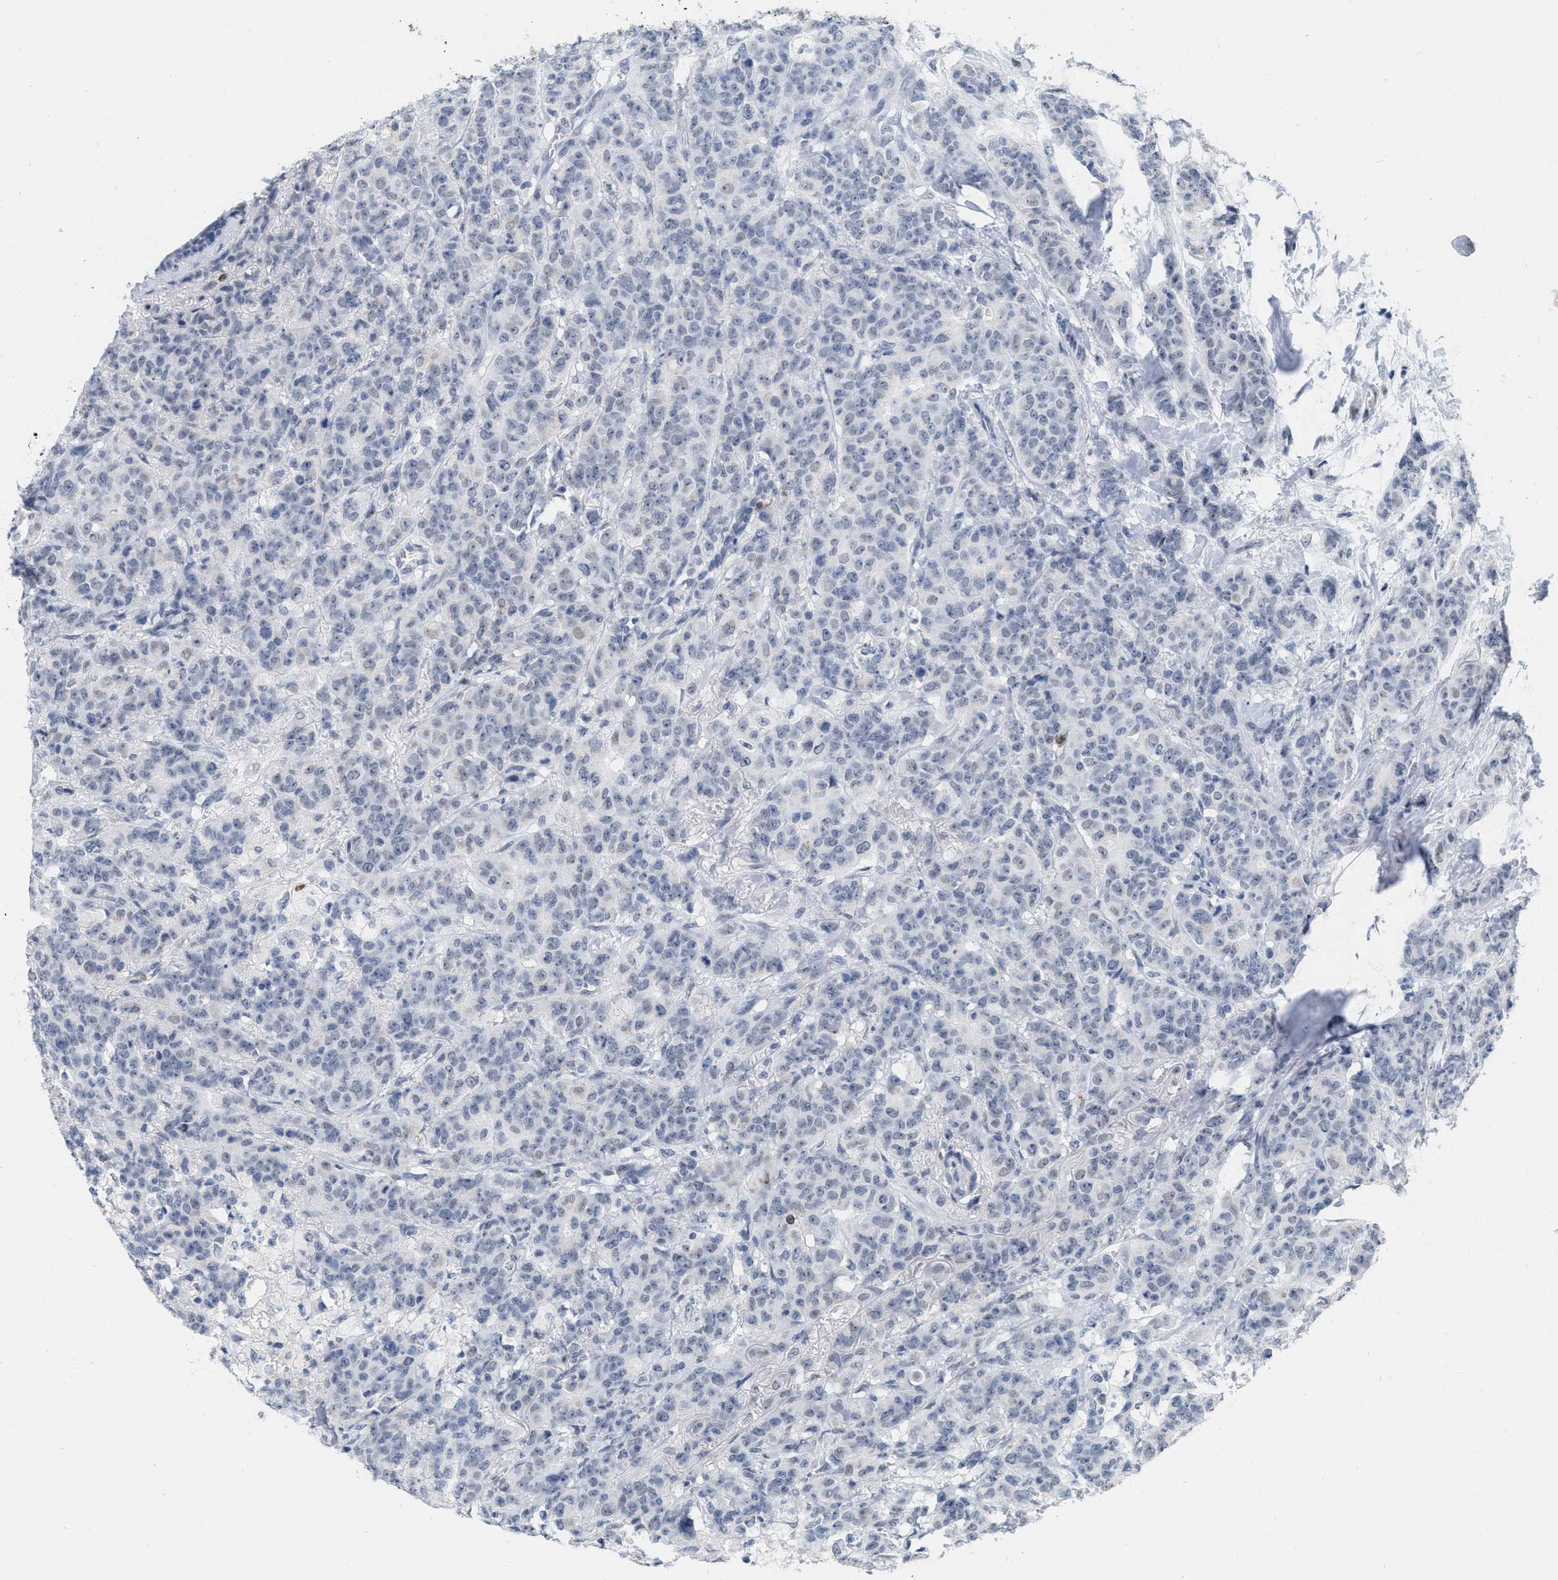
{"staining": {"intensity": "negative", "quantity": "none", "location": "none"}, "tissue": "breast cancer", "cell_type": "Tumor cells", "image_type": "cancer", "snomed": [{"axis": "morphology", "description": "Normal tissue, NOS"}, {"axis": "morphology", "description": "Duct carcinoma"}, {"axis": "topography", "description": "Breast"}], "caption": "This is an immunohistochemistry photomicrograph of human breast cancer (invasive ductal carcinoma). There is no staining in tumor cells.", "gene": "XIRP1", "patient": {"sex": "female", "age": 40}}